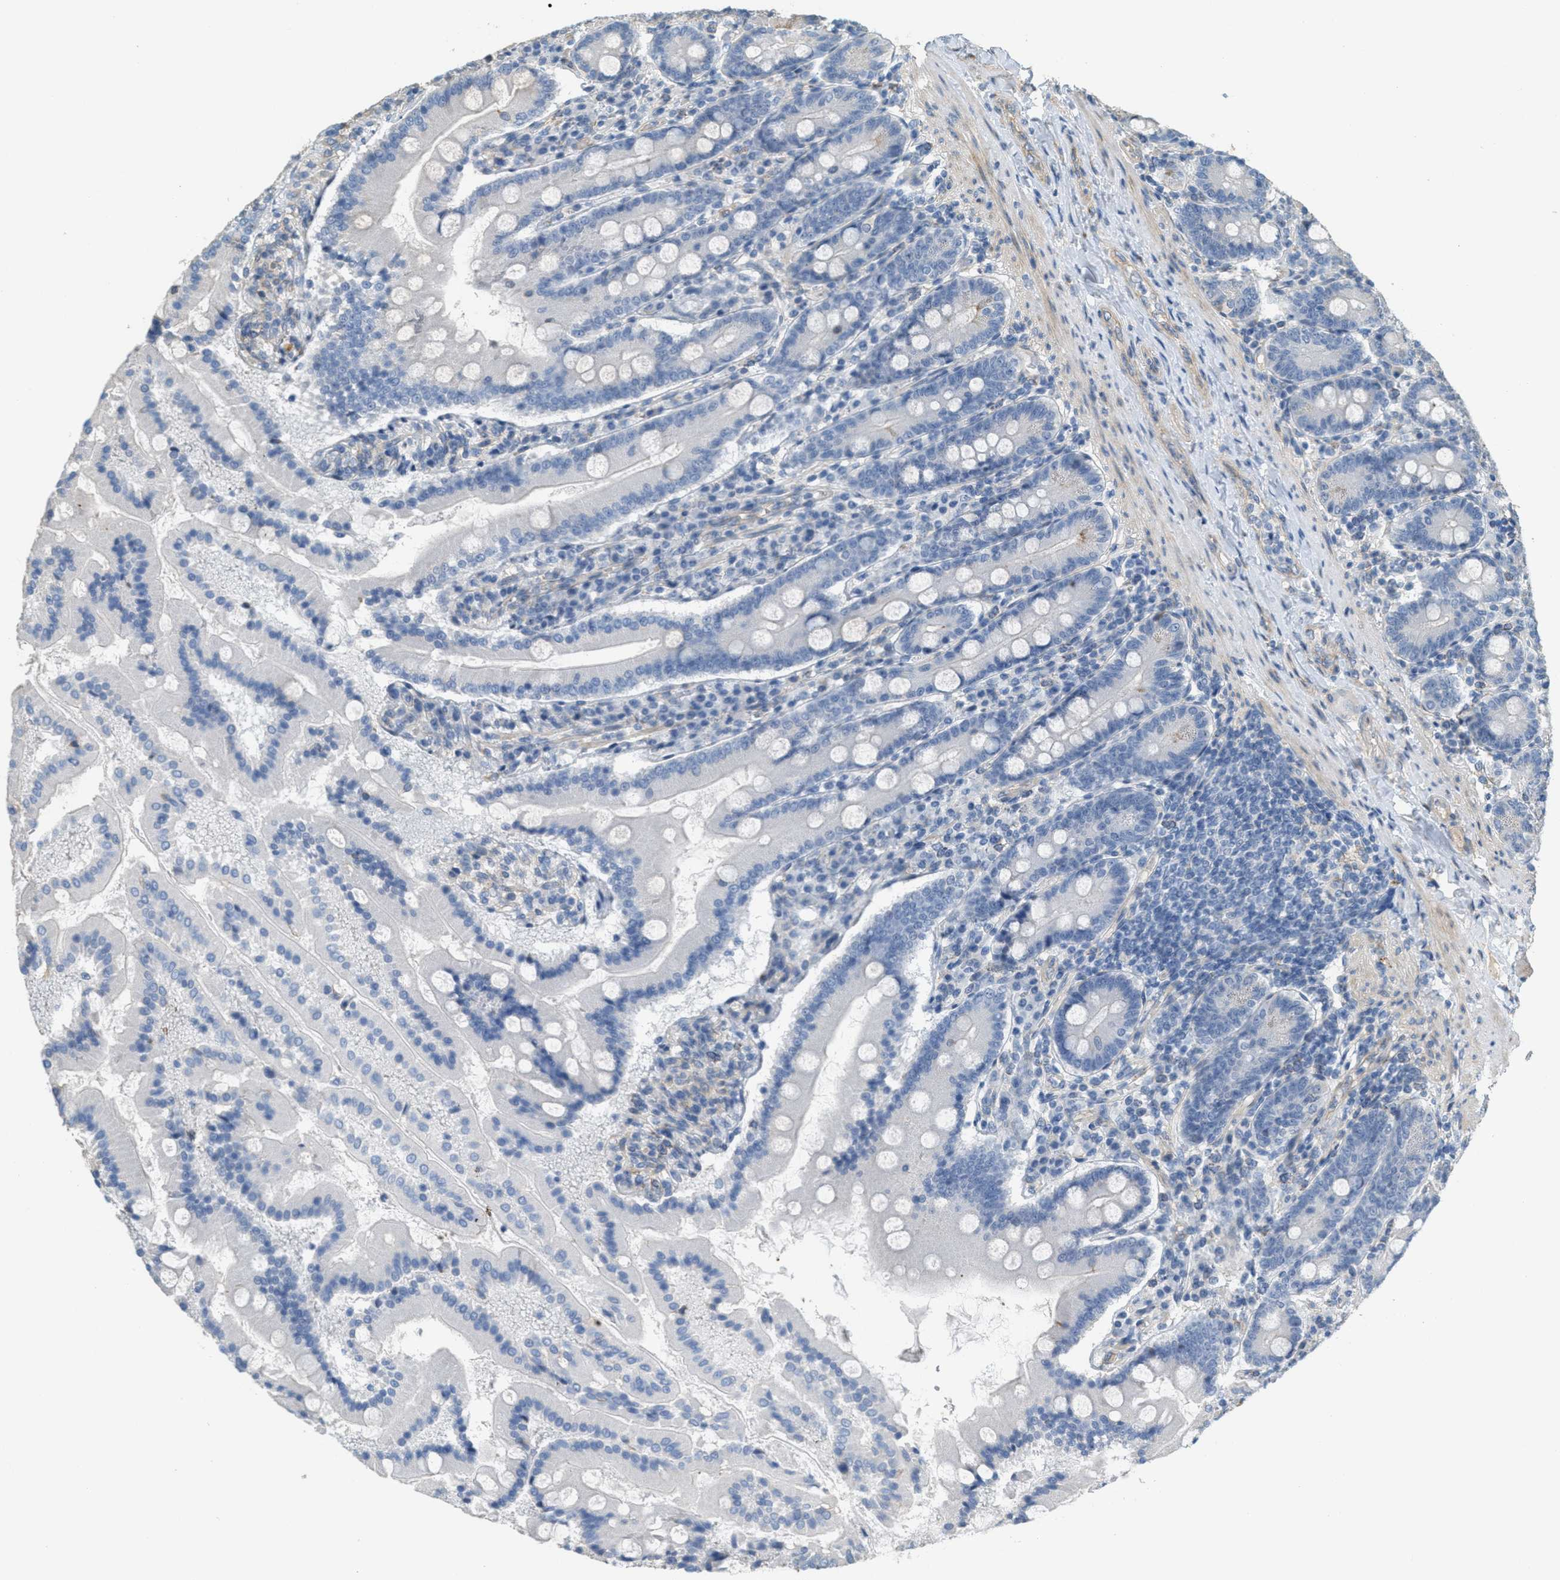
{"staining": {"intensity": "negative", "quantity": "none", "location": "none"}, "tissue": "duodenum", "cell_type": "Glandular cells", "image_type": "normal", "snomed": [{"axis": "morphology", "description": "Normal tissue, NOS"}, {"axis": "topography", "description": "Duodenum"}], "caption": "This image is of unremarkable duodenum stained with immunohistochemistry to label a protein in brown with the nuclei are counter-stained blue. There is no staining in glandular cells. (DAB IHC visualized using brightfield microscopy, high magnification).", "gene": "ADCY5", "patient": {"sex": "male", "age": 50}}